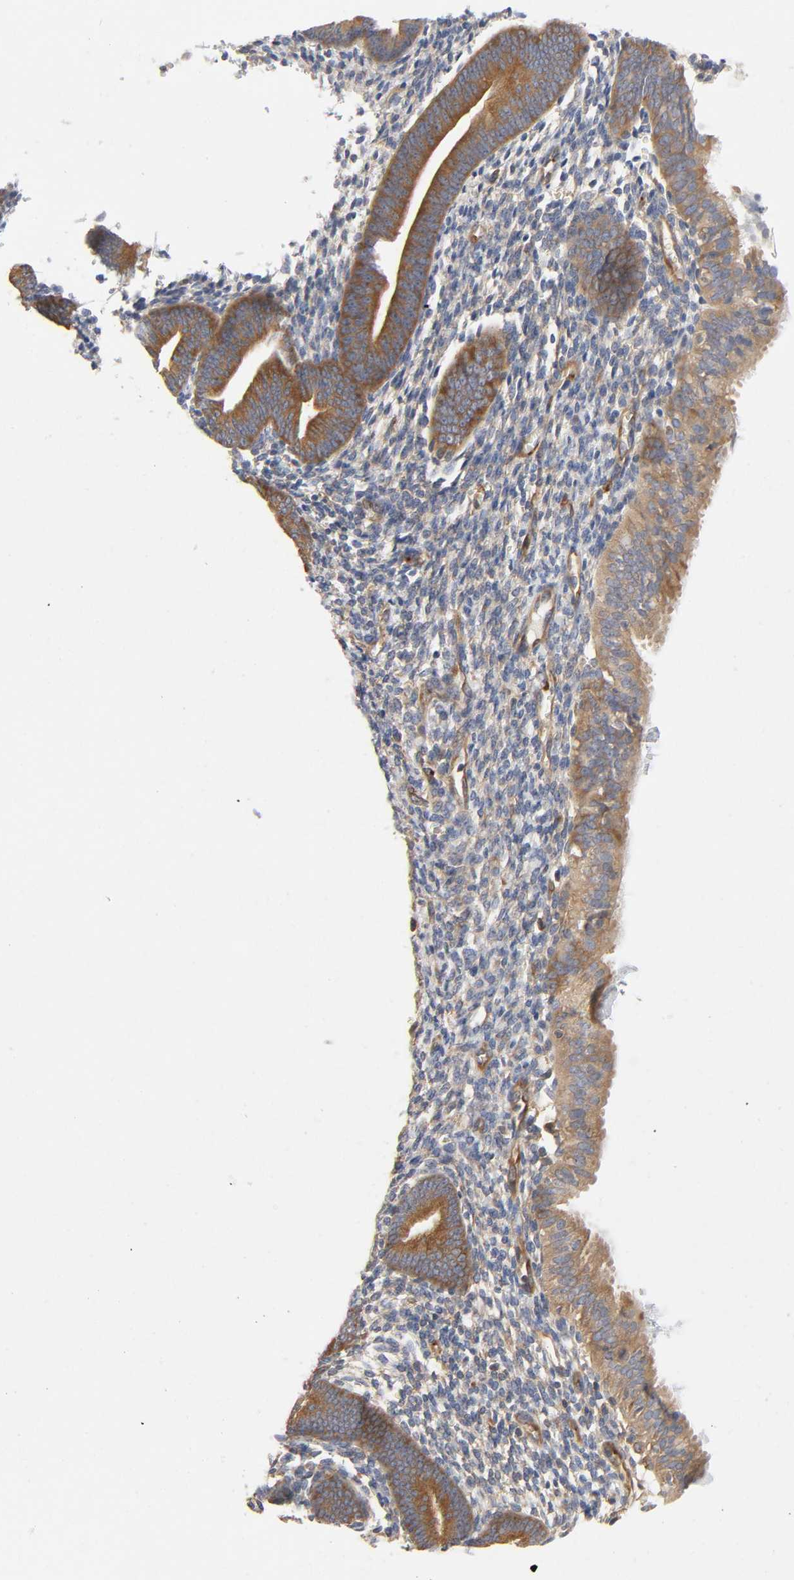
{"staining": {"intensity": "moderate", "quantity": ">75%", "location": "cytoplasmic/membranous"}, "tissue": "endometrium", "cell_type": "Cells in endometrial stroma", "image_type": "normal", "snomed": [{"axis": "morphology", "description": "Normal tissue, NOS"}, {"axis": "topography", "description": "Smooth muscle"}, {"axis": "topography", "description": "Endometrium"}], "caption": "Cells in endometrial stroma demonstrate moderate cytoplasmic/membranous positivity in about >75% of cells in unremarkable endometrium.", "gene": "IQCJ", "patient": {"sex": "female", "age": 57}}